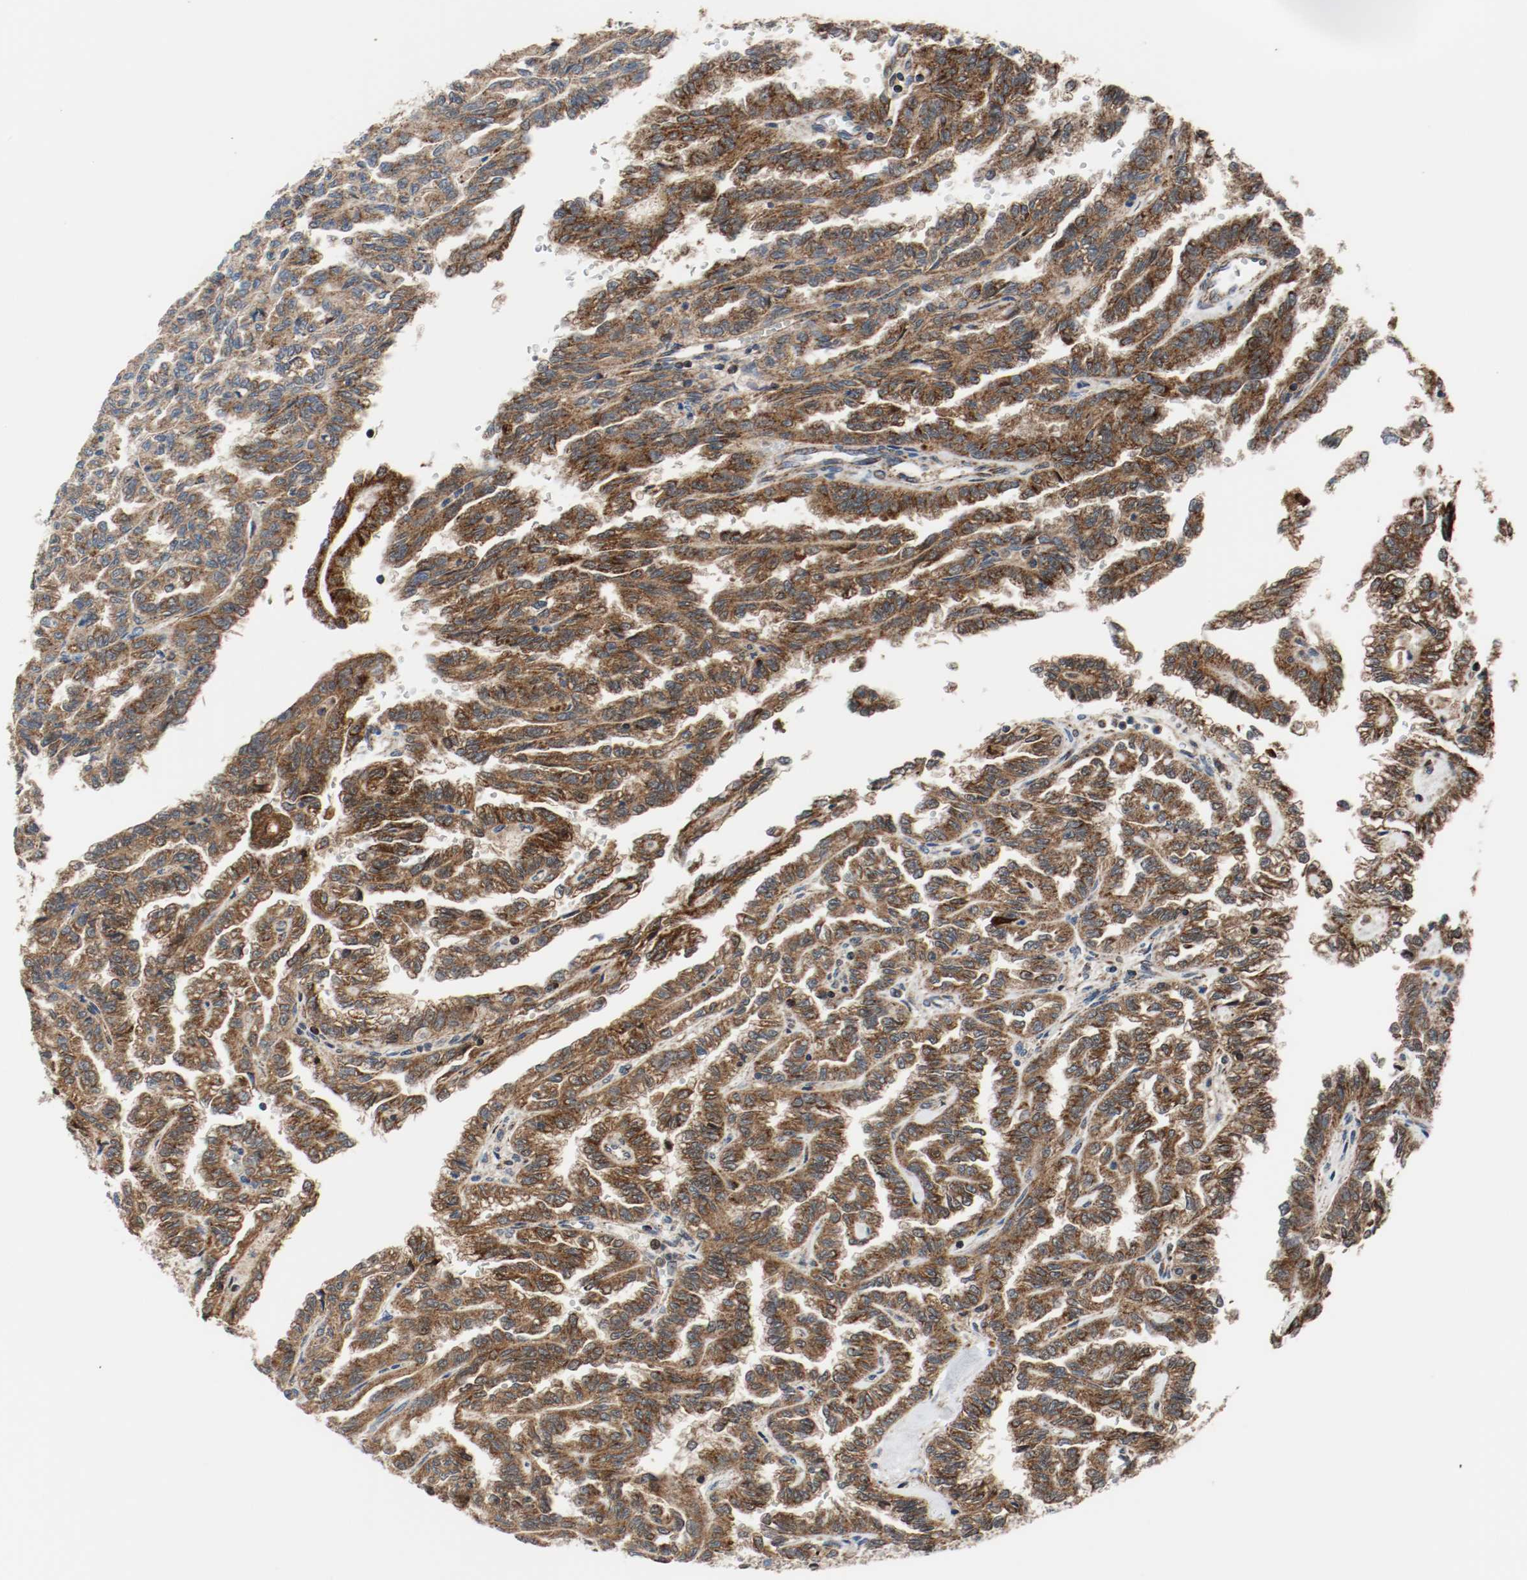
{"staining": {"intensity": "strong", "quantity": ">75%", "location": "cytoplasmic/membranous"}, "tissue": "renal cancer", "cell_type": "Tumor cells", "image_type": "cancer", "snomed": [{"axis": "morphology", "description": "Inflammation, NOS"}, {"axis": "morphology", "description": "Adenocarcinoma, NOS"}, {"axis": "topography", "description": "Kidney"}], "caption": "Adenocarcinoma (renal) was stained to show a protein in brown. There is high levels of strong cytoplasmic/membranous expression in approximately >75% of tumor cells.", "gene": "TXNRD1", "patient": {"sex": "male", "age": 68}}